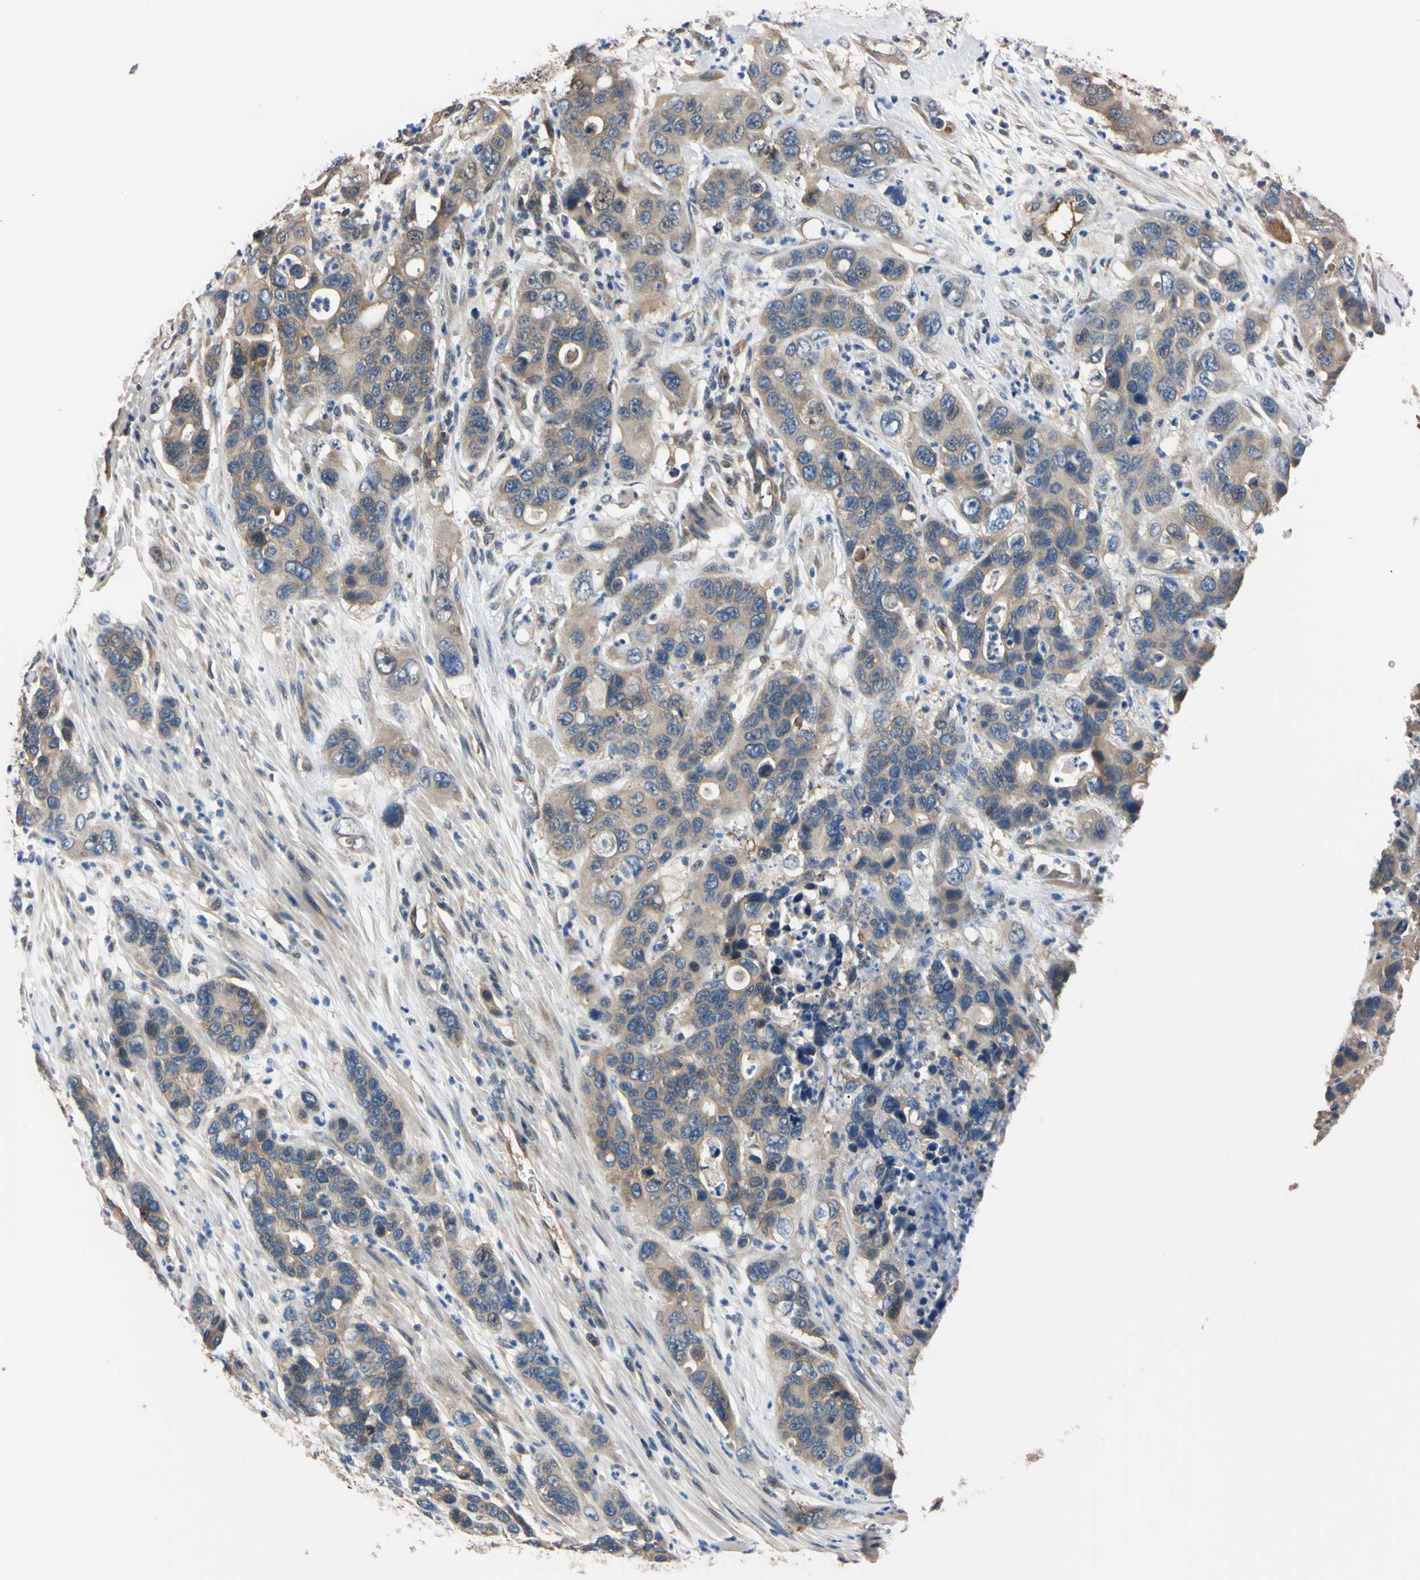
{"staining": {"intensity": "weak", "quantity": ">75%", "location": "cytoplasmic/membranous"}, "tissue": "pancreatic cancer", "cell_type": "Tumor cells", "image_type": "cancer", "snomed": [{"axis": "morphology", "description": "Adenocarcinoma, NOS"}, {"axis": "topography", "description": "Pancreas"}], "caption": "Immunohistochemistry of human pancreatic cancer exhibits low levels of weak cytoplasmic/membranous expression in about >75% of tumor cells.", "gene": "RARS1", "patient": {"sex": "female", "age": 71}}